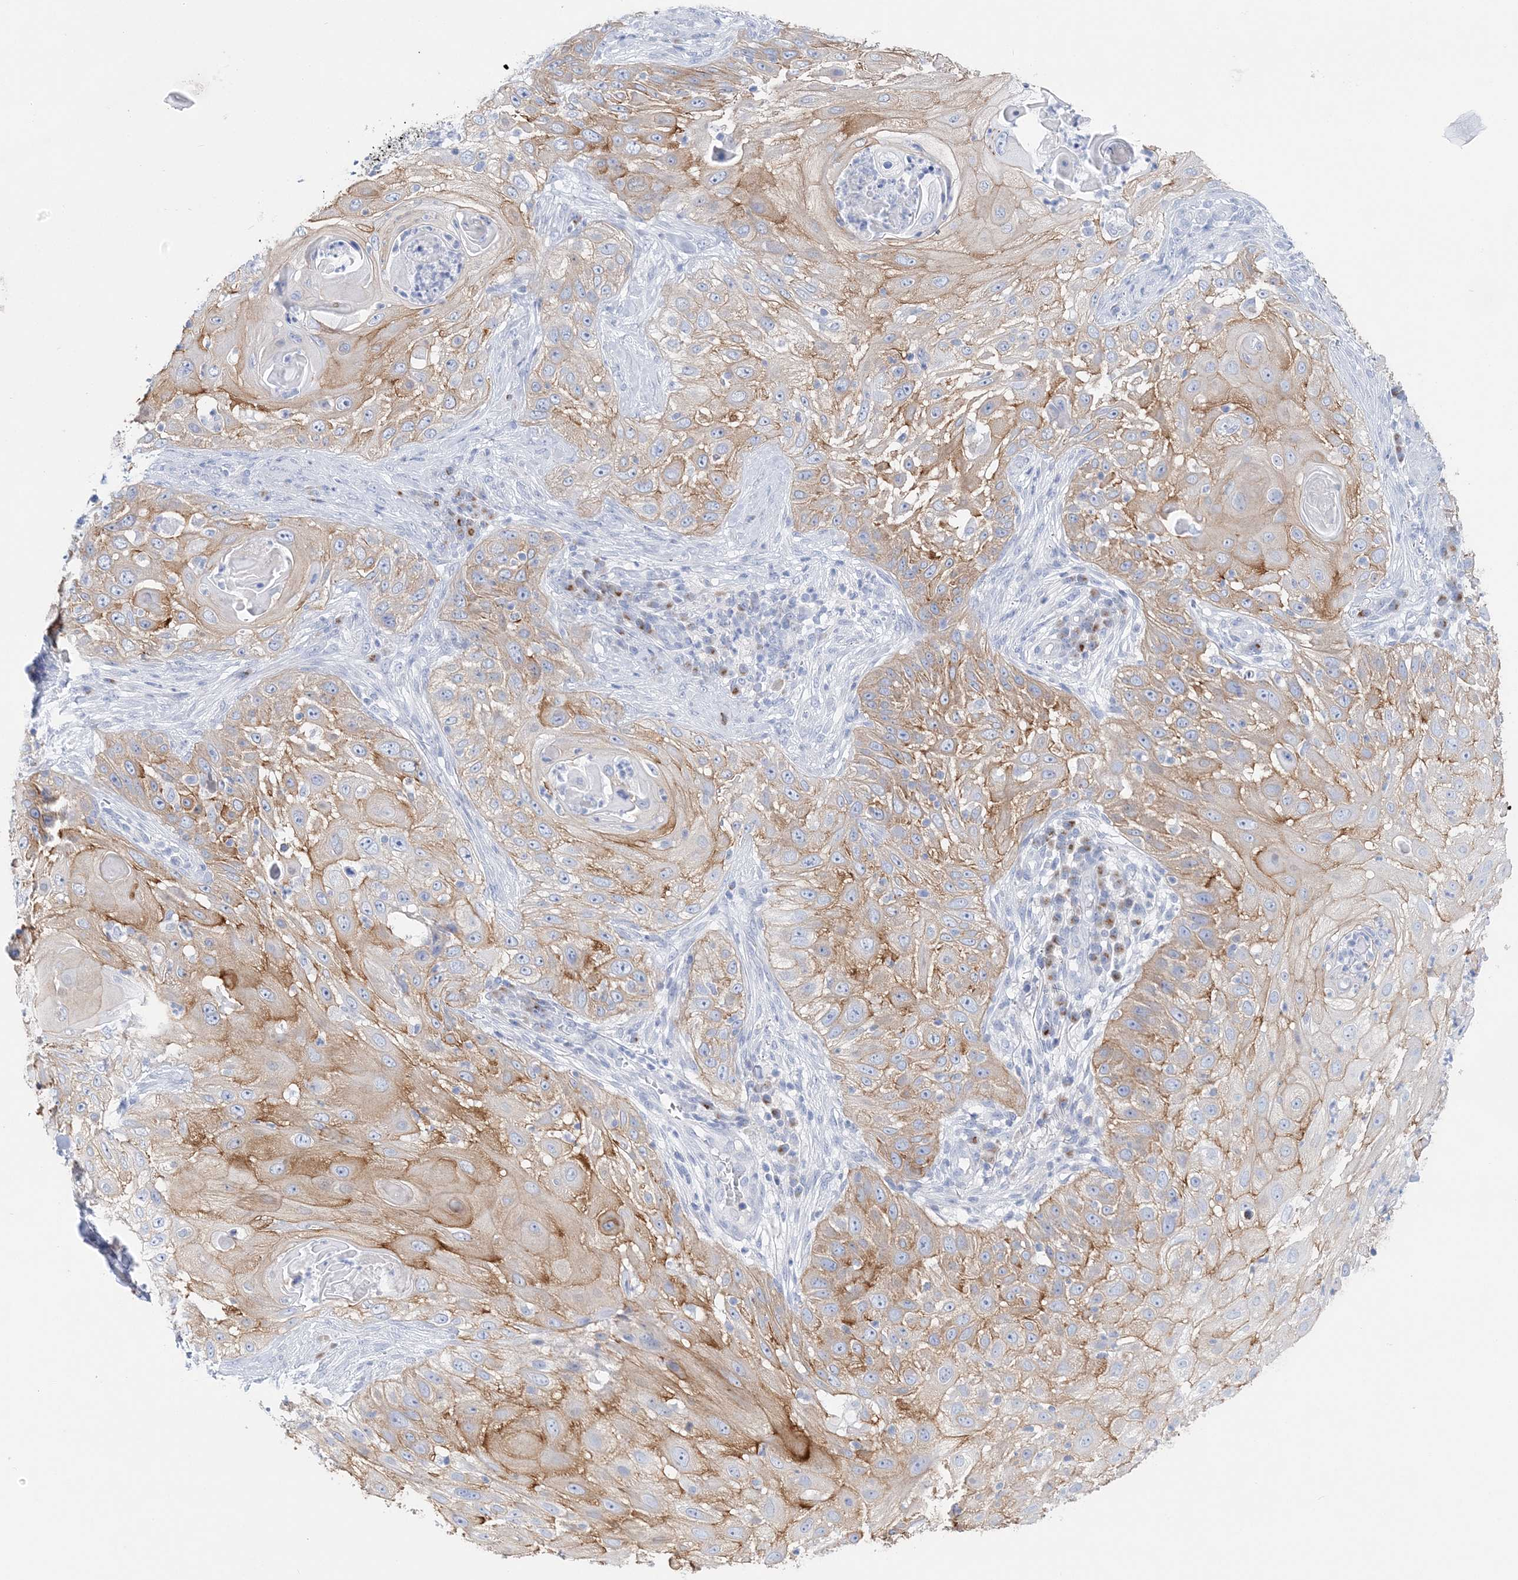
{"staining": {"intensity": "moderate", "quantity": ">75%", "location": "cytoplasmic/membranous"}, "tissue": "skin cancer", "cell_type": "Tumor cells", "image_type": "cancer", "snomed": [{"axis": "morphology", "description": "Squamous cell carcinoma, NOS"}, {"axis": "topography", "description": "Skin"}], "caption": "IHC photomicrograph of neoplastic tissue: human skin cancer (squamous cell carcinoma) stained using immunohistochemistry (IHC) reveals medium levels of moderate protein expression localized specifically in the cytoplasmic/membranous of tumor cells, appearing as a cytoplasmic/membranous brown color.", "gene": "SLC5A6", "patient": {"sex": "female", "age": 44}}